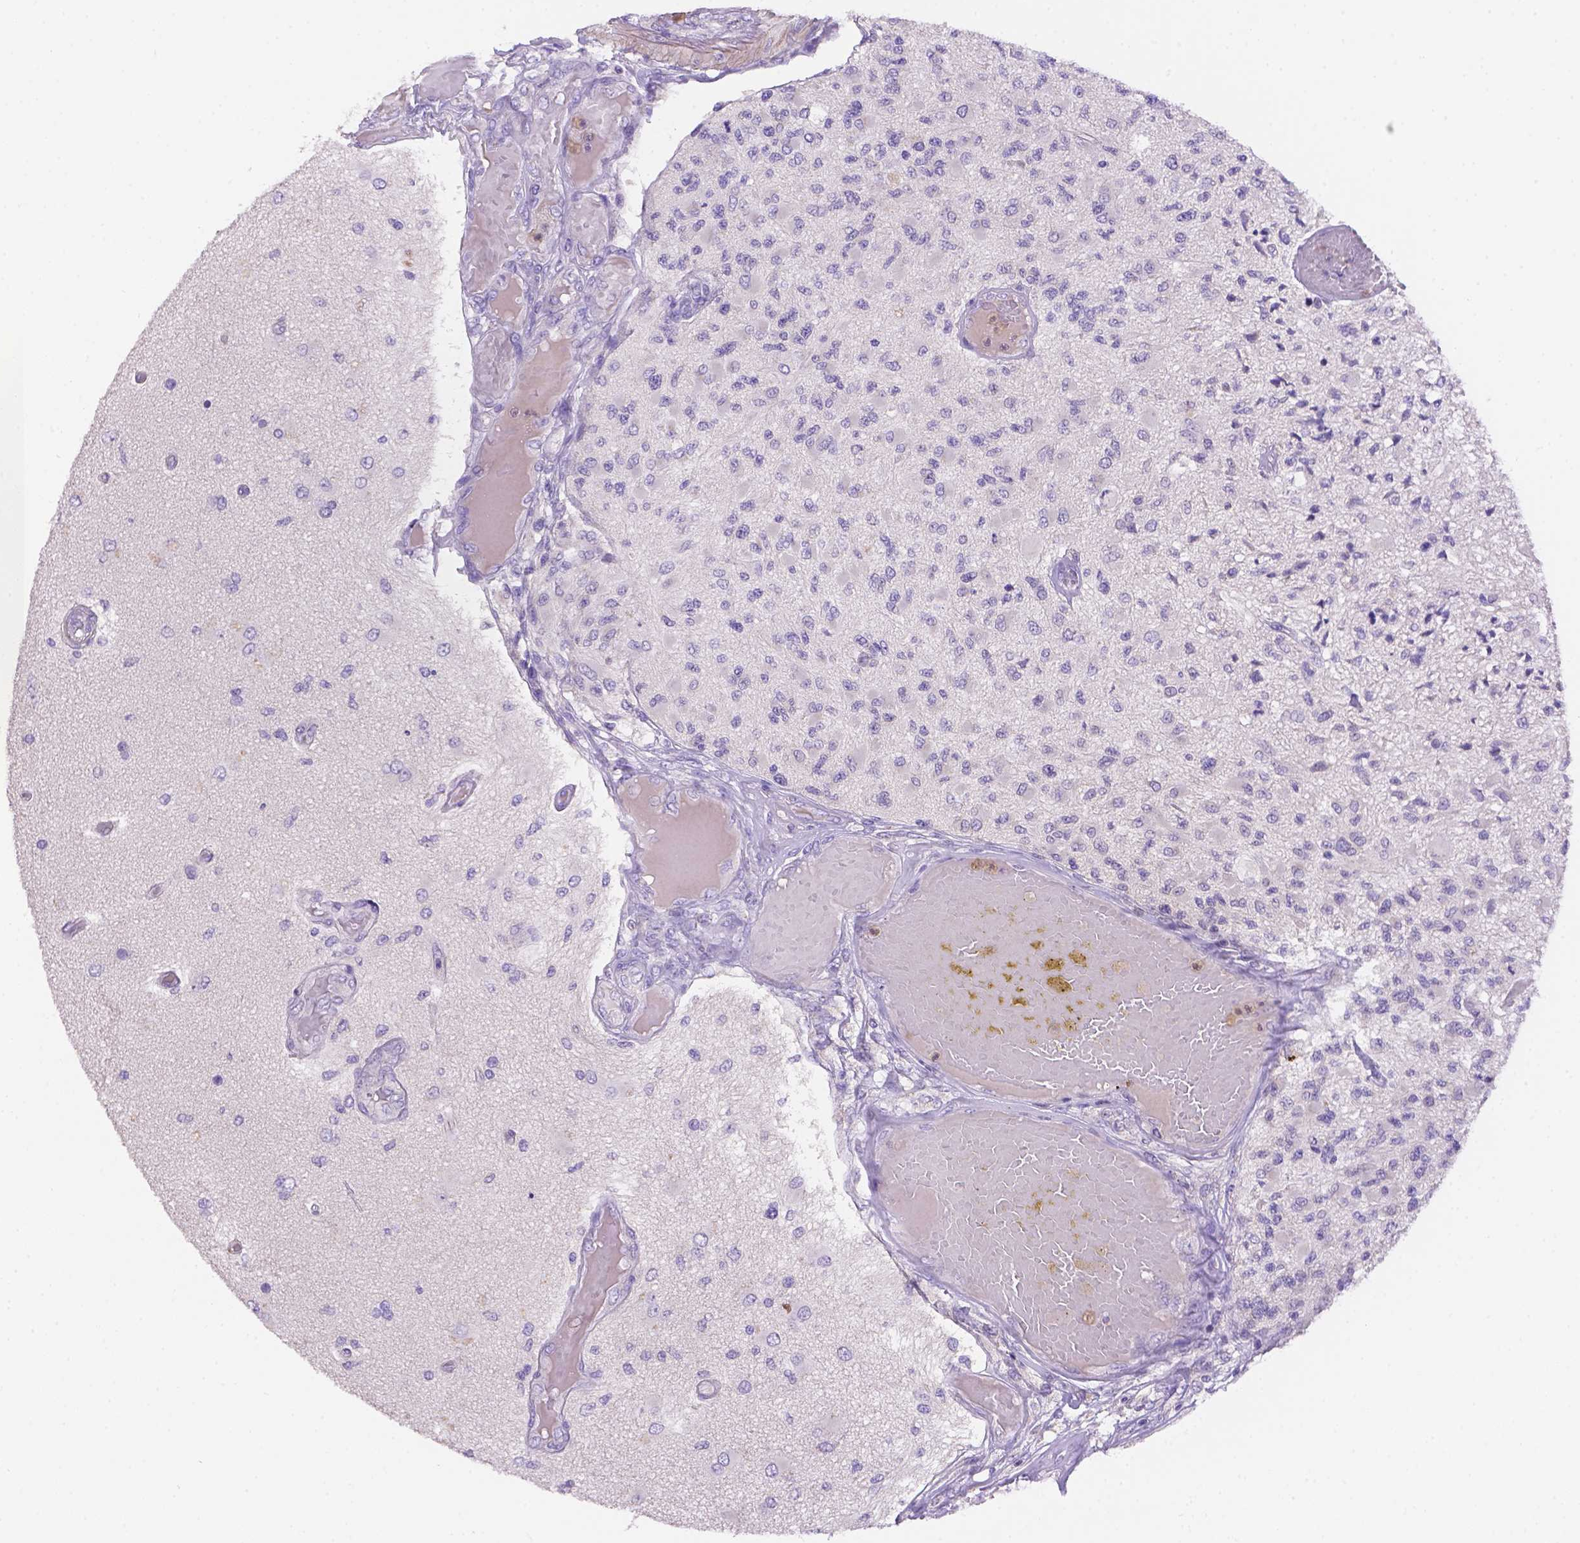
{"staining": {"intensity": "negative", "quantity": "none", "location": "none"}, "tissue": "glioma", "cell_type": "Tumor cells", "image_type": "cancer", "snomed": [{"axis": "morphology", "description": "Glioma, malignant, High grade"}, {"axis": "topography", "description": "Brain"}], "caption": "A photomicrograph of glioma stained for a protein exhibits no brown staining in tumor cells.", "gene": "NXPE2", "patient": {"sex": "female", "age": 63}}